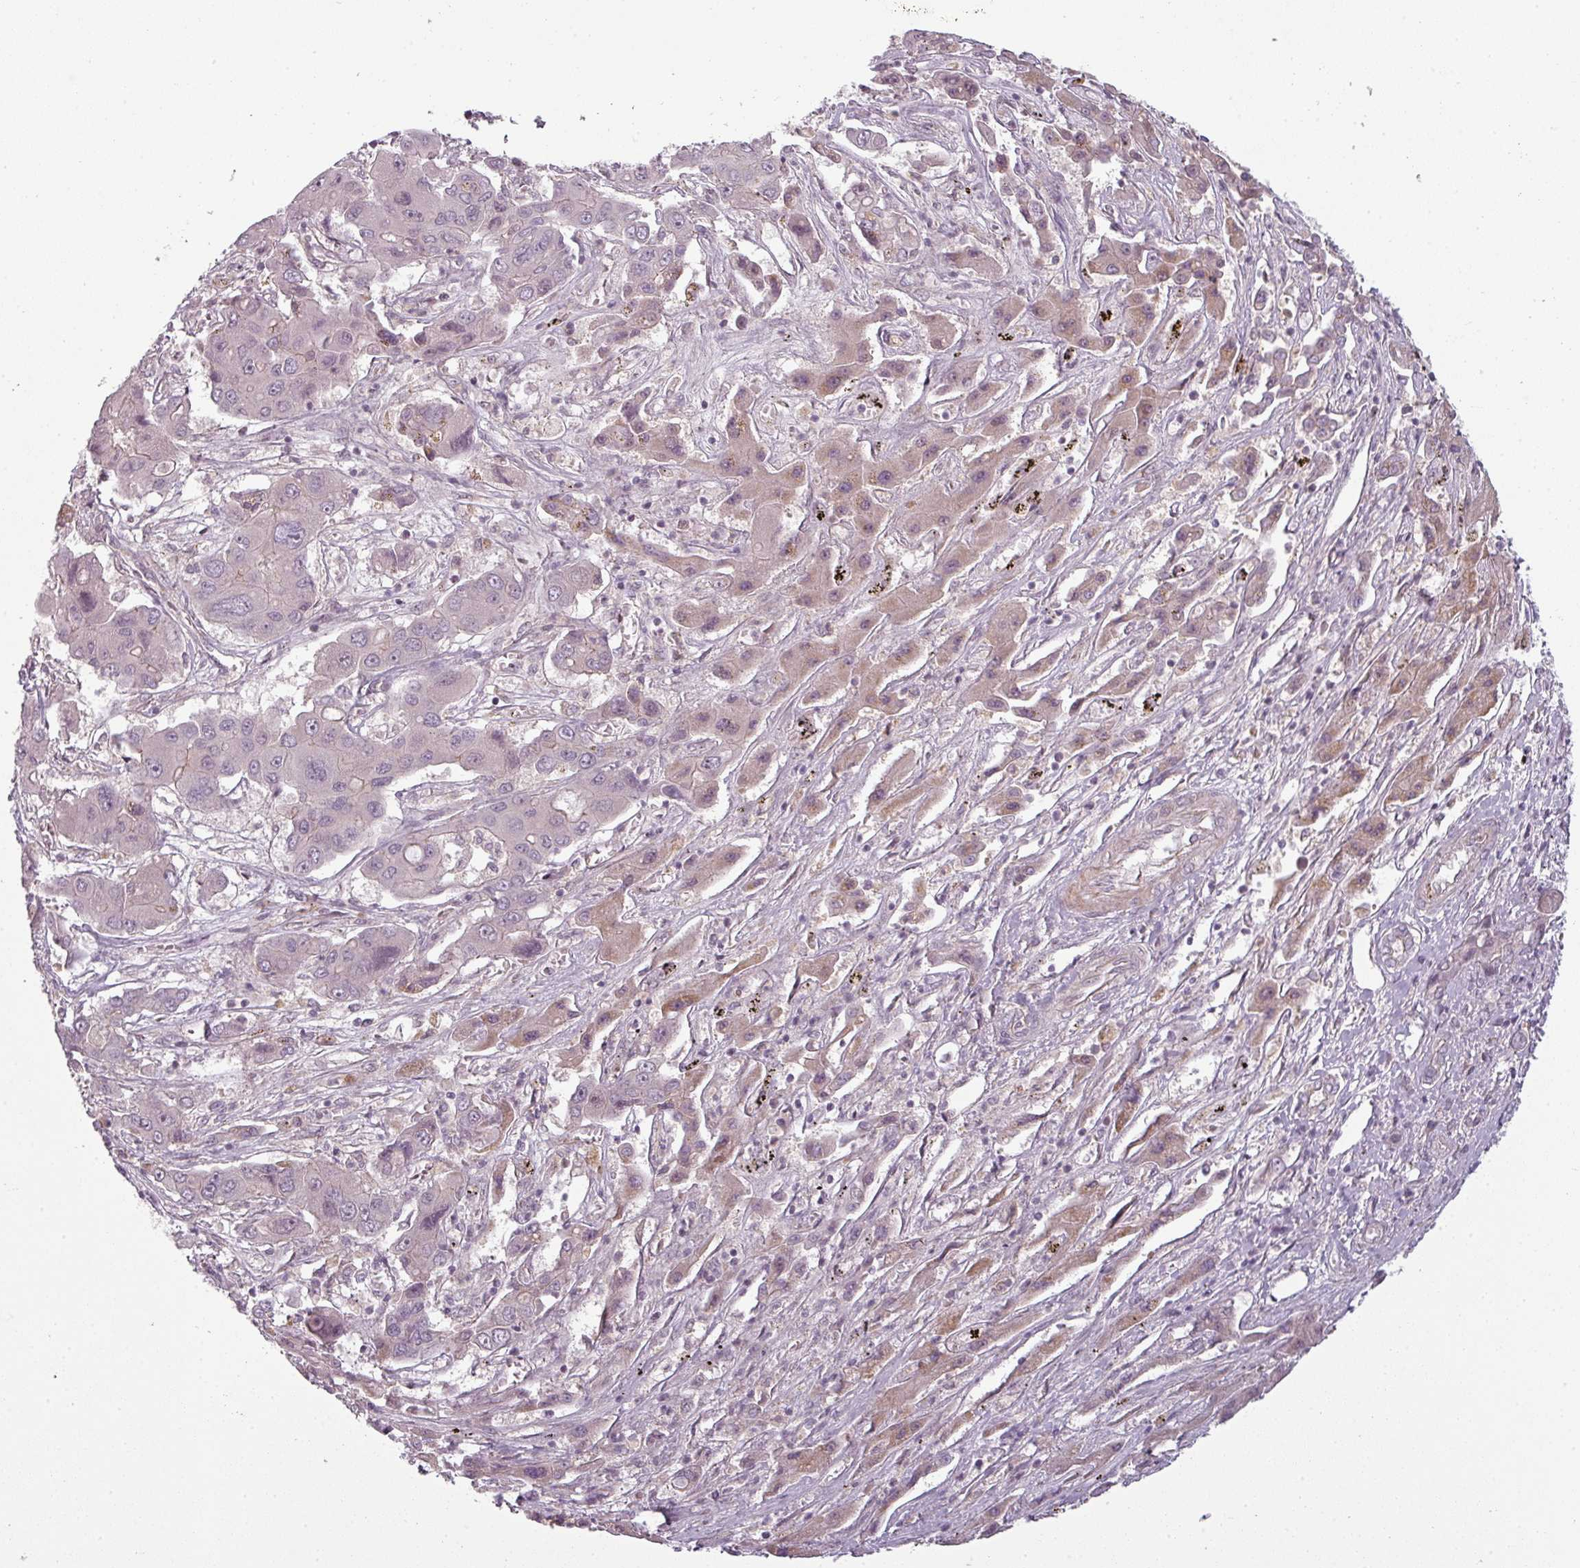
{"staining": {"intensity": "negative", "quantity": "none", "location": "none"}, "tissue": "liver cancer", "cell_type": "Tumor cells", "image_type": "cancer", "snomed": [{"axis": "morphology", "description": "Cholangiocarcinoma"}, {"axis": "topography", "description": "Liver"}], "caption": "There is no significant positivity in tumor cells of cholangiocarcinoma (liver).", "gene": "SLC16A9", "patient": {"sex": "male", "age": 67}}